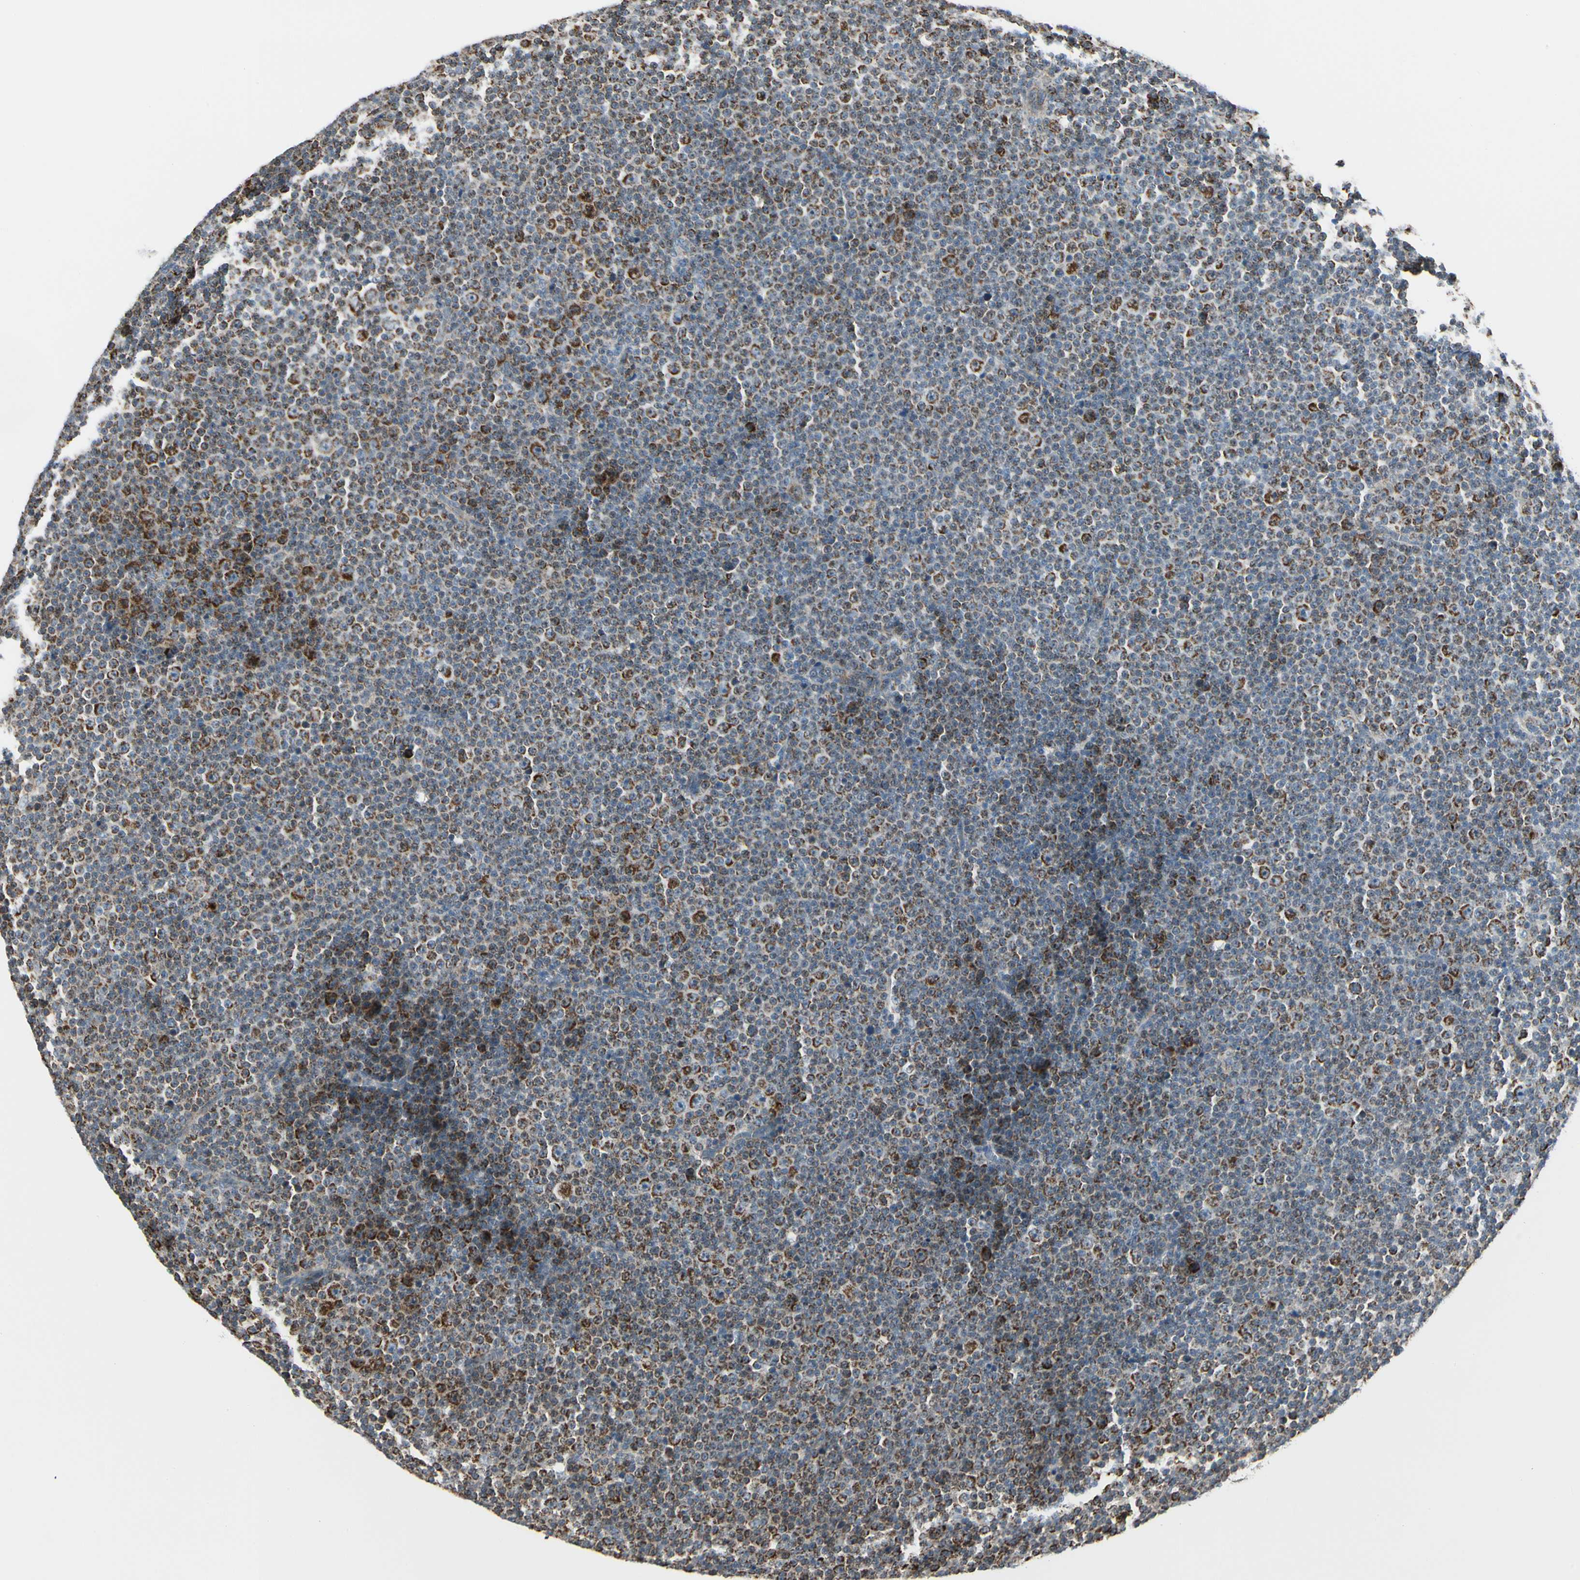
{"staining": {"intensity": "strong", "quantity": ">75%", "location": "cytoplasmic/membranous"}, "tissue": "lymphoma", "cell_type": "Tumor cells", "image_type": "cancer", "snomed": [{"axis": "morphology", "description": "Malignant lymphoma, non-Hodgkin's type, Low grade"}, {"axis": "topography", "description": "Lymph node"}], "caption": "The immunohistochemical stain shows strong cytoplasmic/membranous staining in tumor cells of lymphoma tissue.", "gene": "ANKS6", "patient": {"sex": "female", "age": 67}}